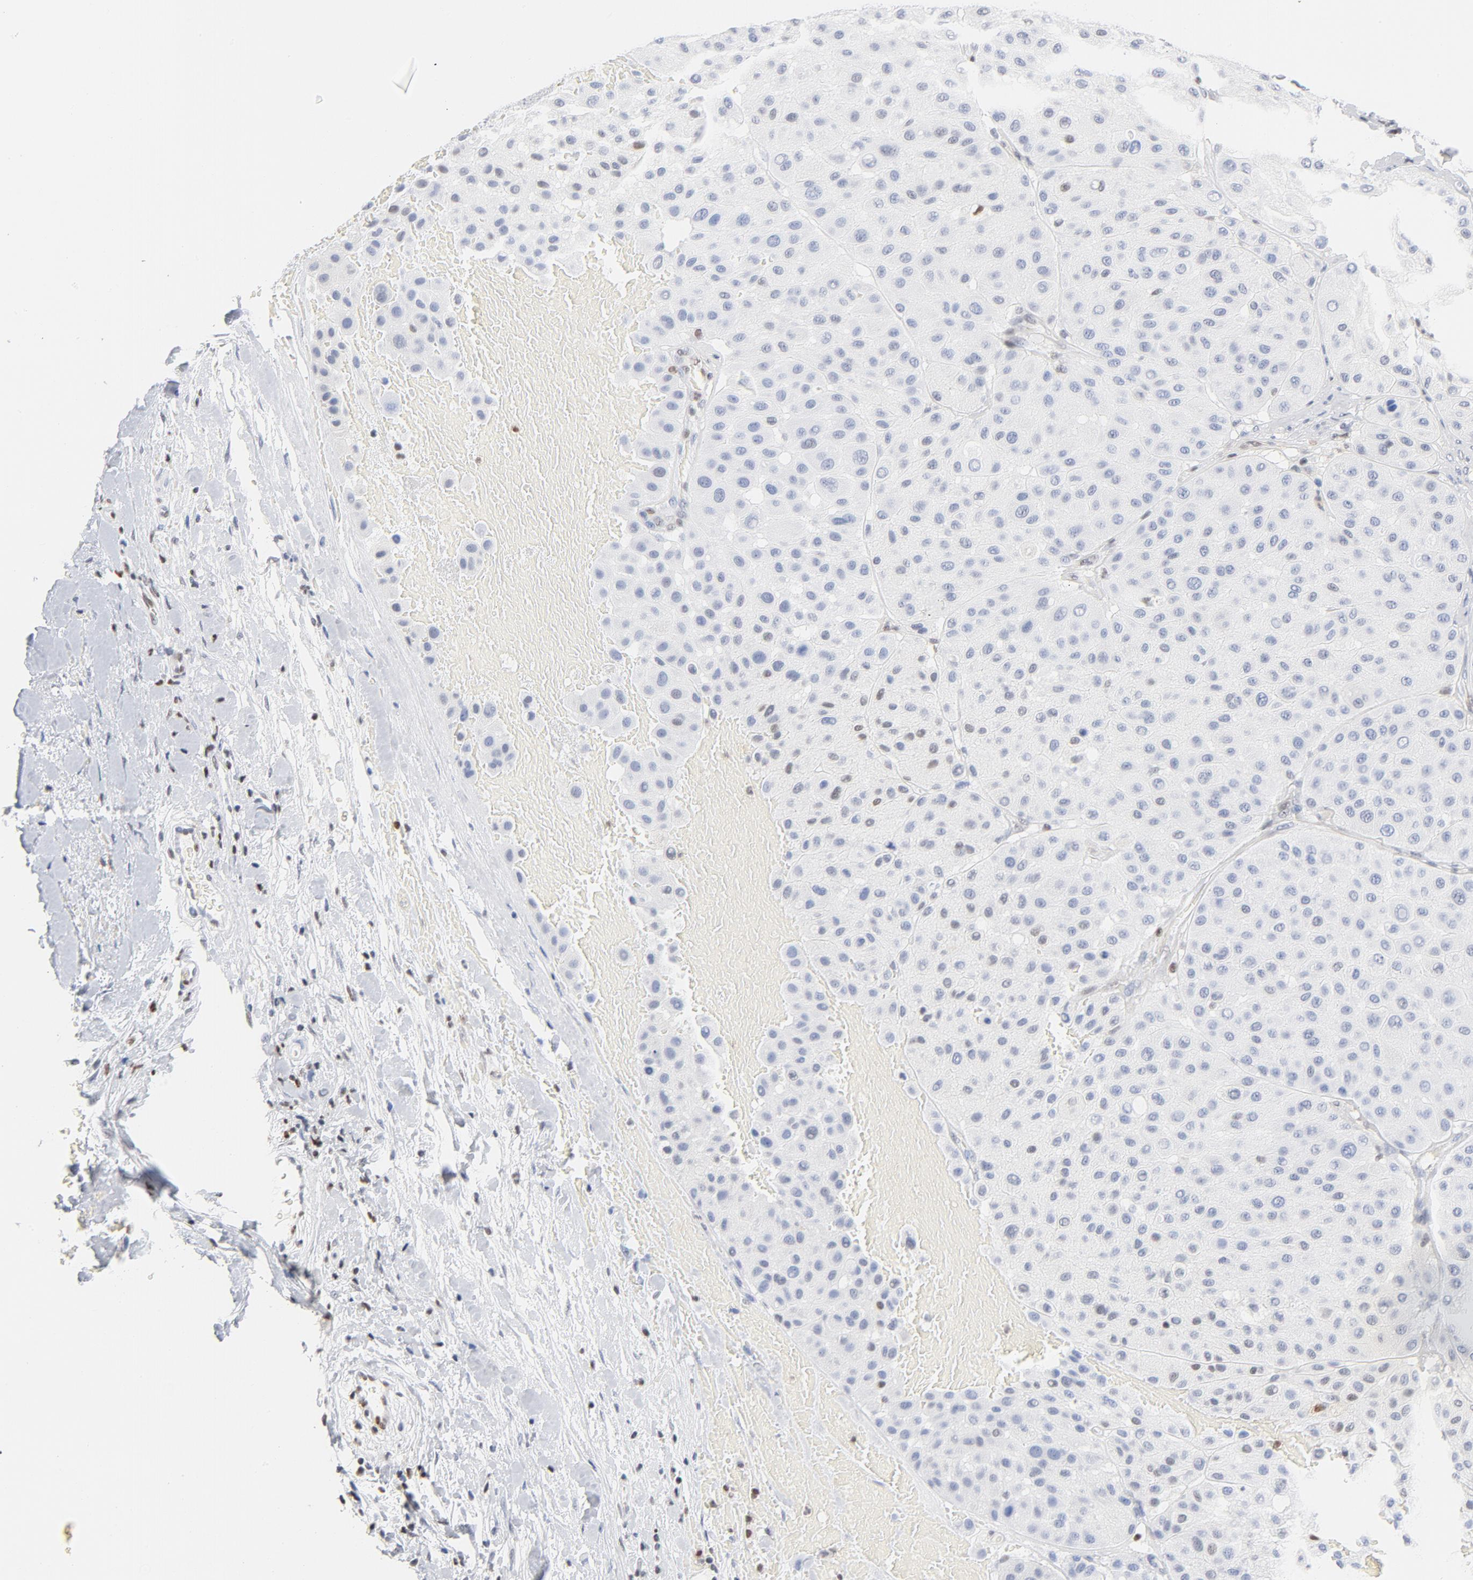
{"staining": {"intensity": "moderate", "quantity": "<25%", "location": "nuclear"}, "tissue": "melanoma", "cell_type": "Tumor cells", "image_type": "cancer", "snomed": [{"axis": "morphology", "description": "Normal tissue, NOS"}, {"axis": "morphology", "description": "Malignant melanoma, Metastatic site"}, {"axis": "topography", "description": "Skin"}], "caption": "Immunohistochemistry micrograph of neoplastic tissue: human melanoma stained using immunohistochemistry (IHC) reveals low levels of moderate protein expression localized specifically in the nuclear of tumor cells, appearing as a nuclear brown color.", "gene": "CDKN1B", "patient": {"sex": "male", "age": 41}}